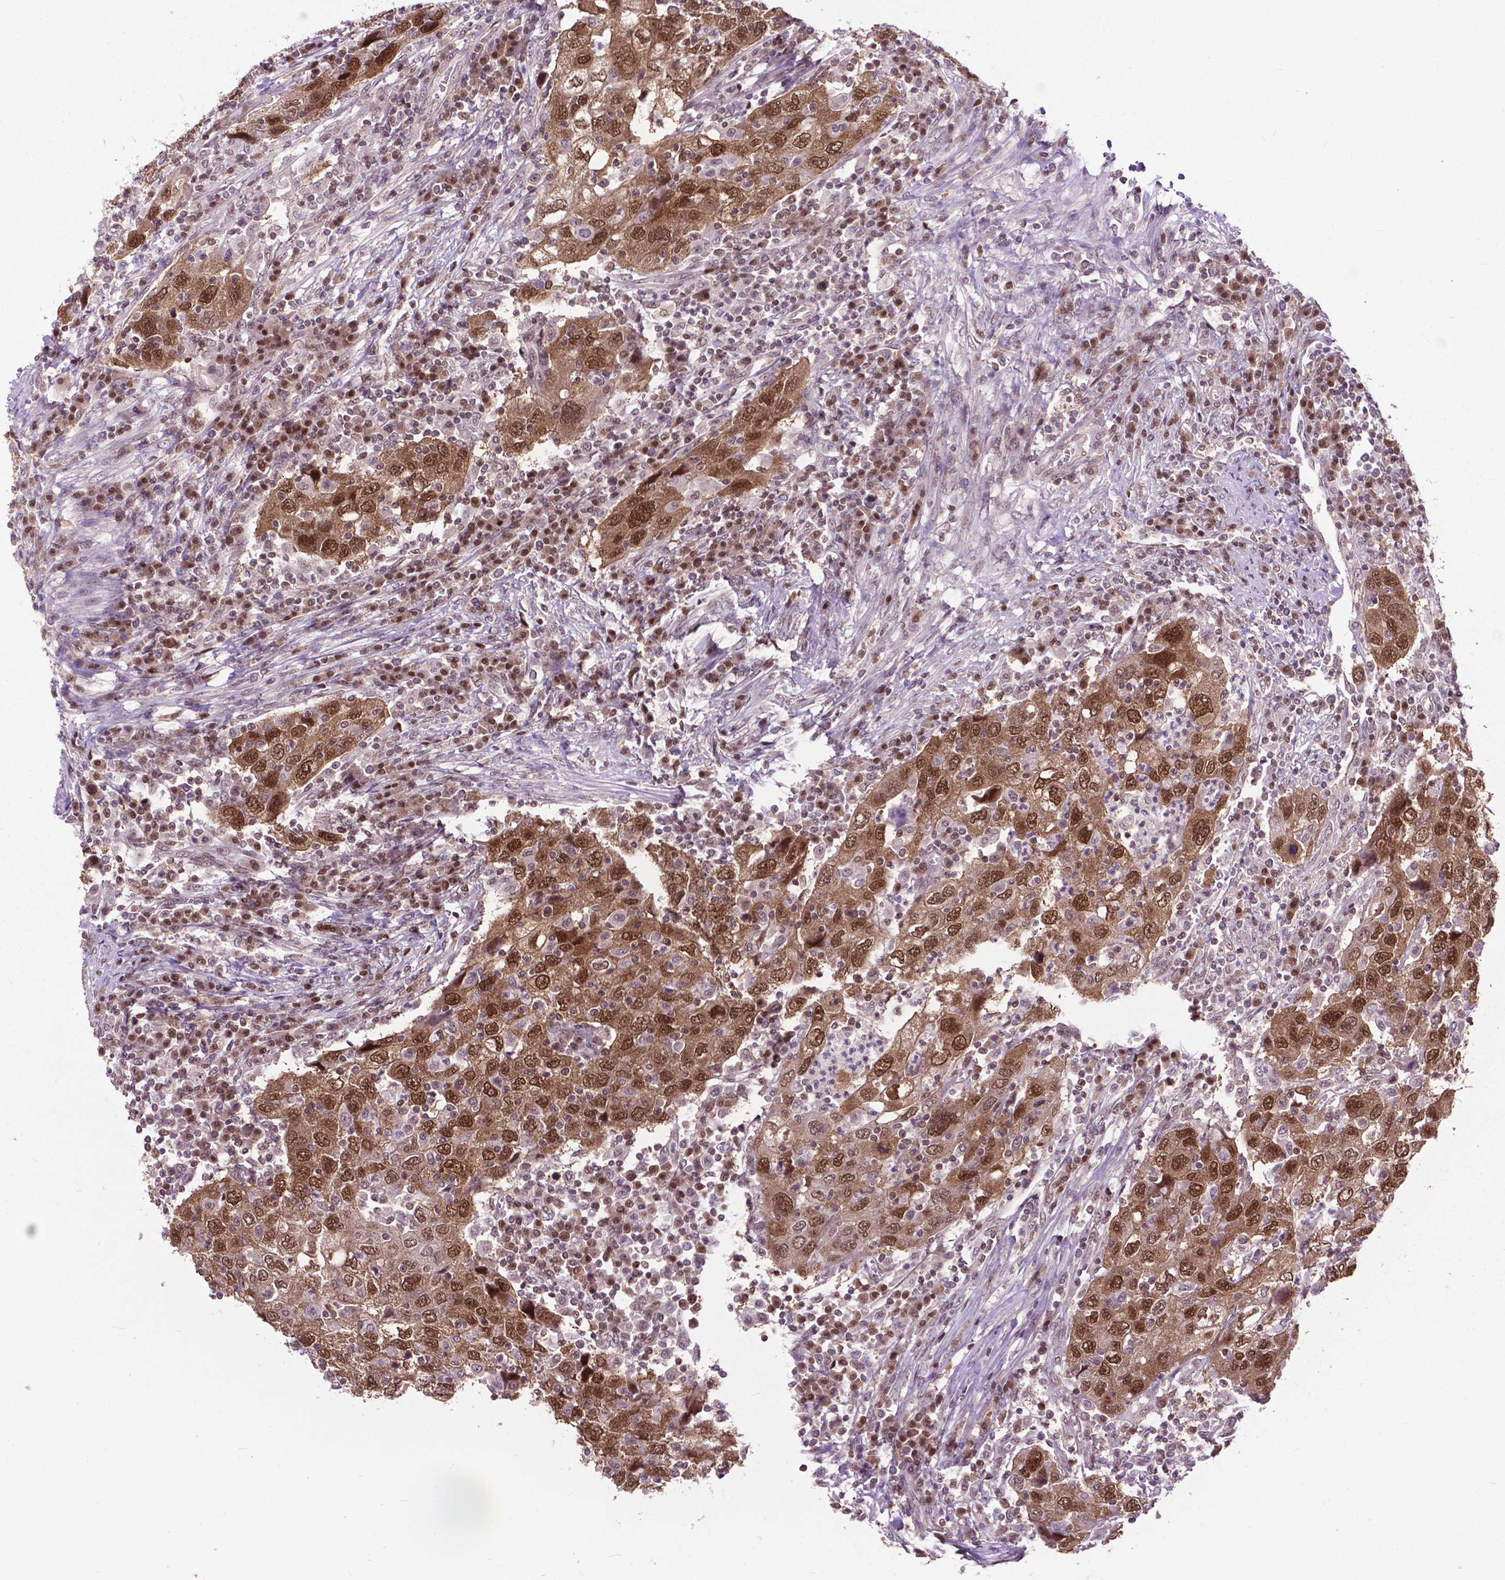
{"staining": {"intensity": "moderate", "quantity": ">75%", "location": "cytoplasmic/membranous,nuclear"}, "tissue": "urothelial cancer", "cell_type": "Tumor cells", "image_type": "cancer", "snomed": [{"axis": "morphology", "description": "Urothelial carcinoma, High grade"}, {"axis": "topography", "description": "Urinary bladder"}], "caption": "Immunohistochemical staining of urothelial cancer shows medium levels of moderate cytoplasmic/membranous and nuclear protein expression in about >75% of tumor cells. (Stains: DAB (3,3'-diaminobenzidine) in brown, nuclei in blue, Microscopy: brightfield microscopy at high magnification).", "gene": "FAF1", "patient": {"sex": "male", "age": 76}}